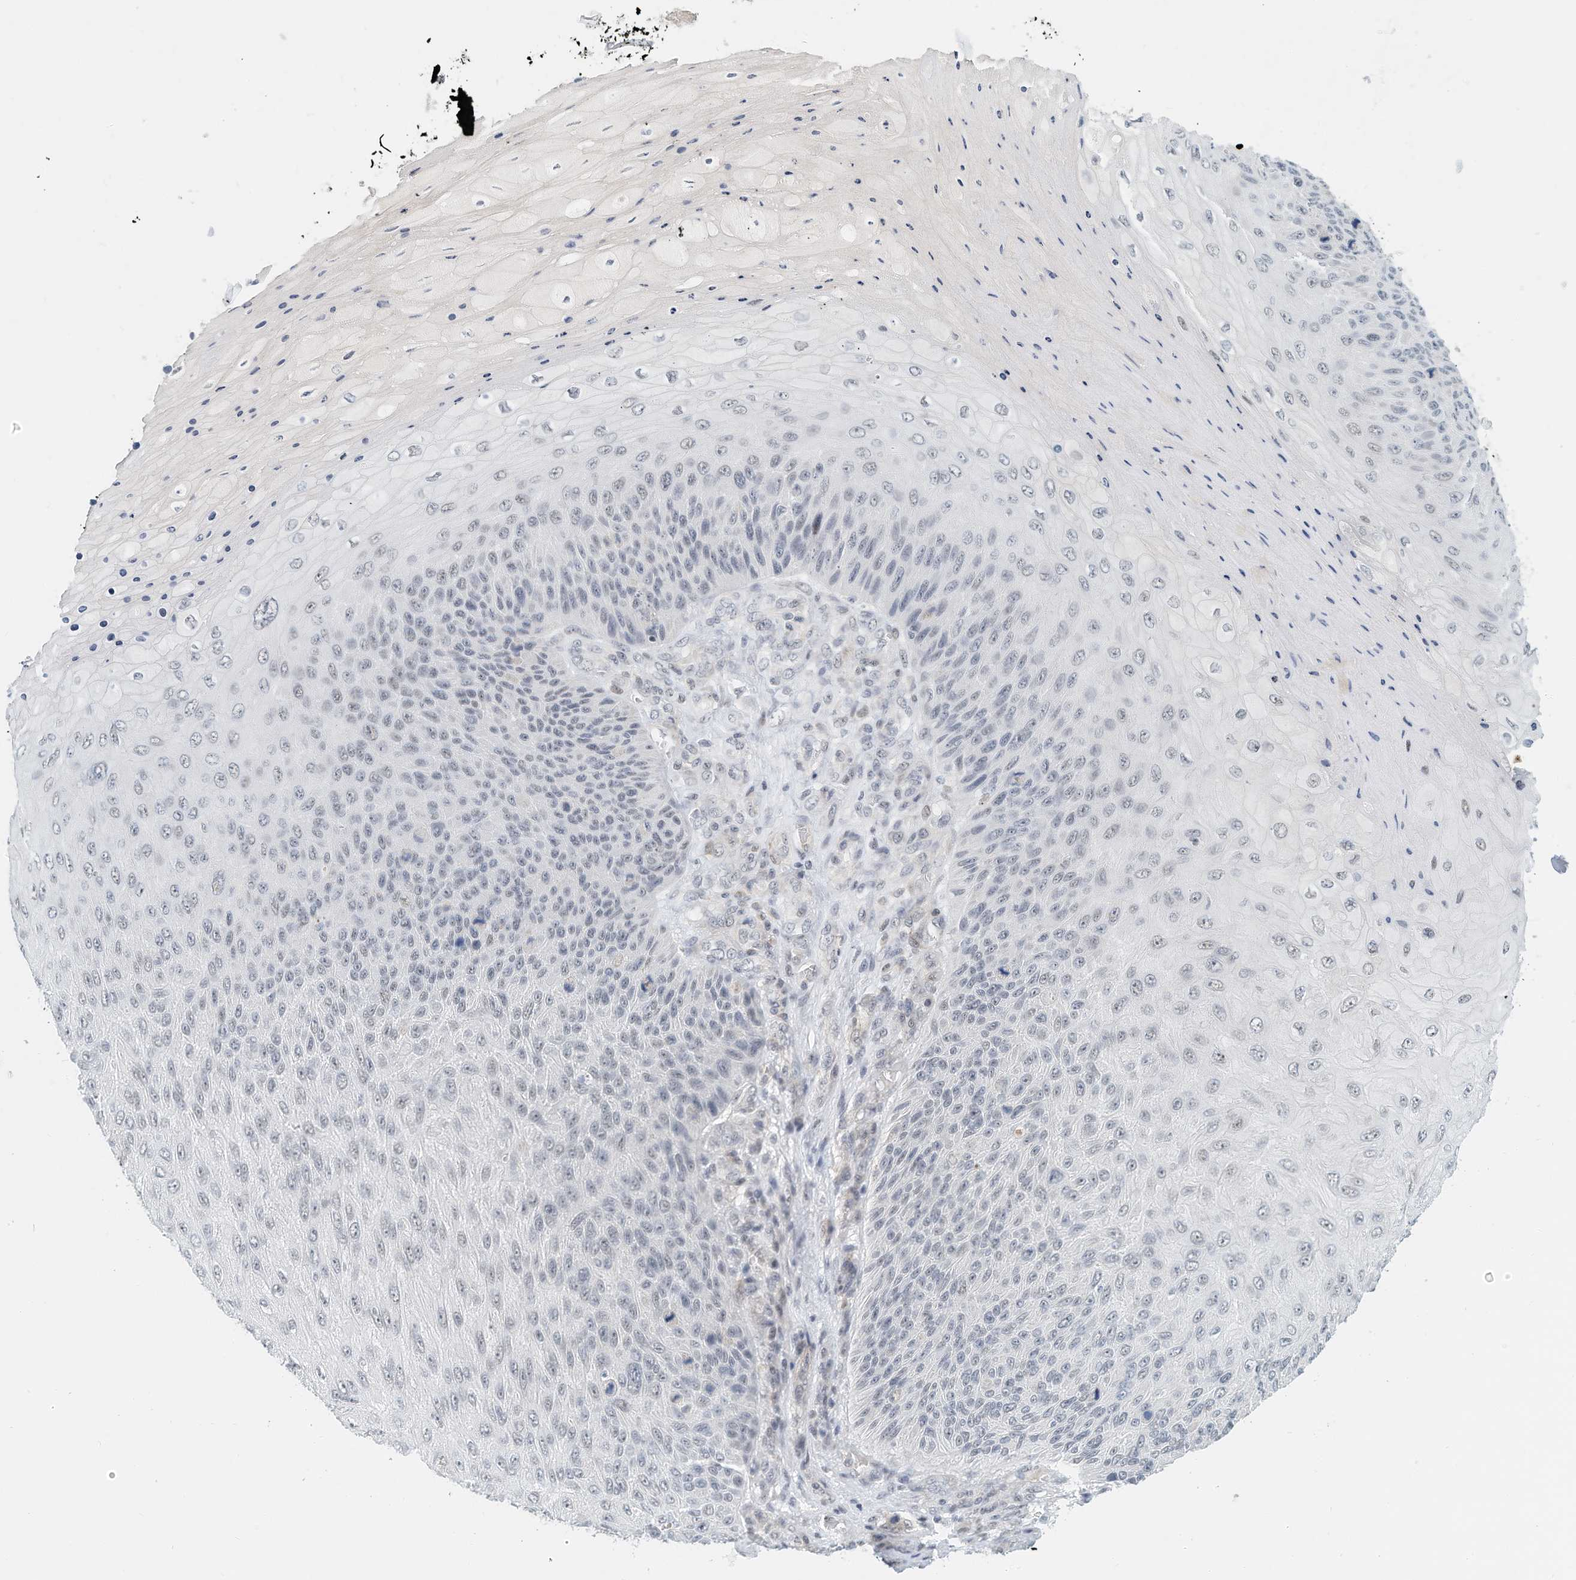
{"staining": {"intensity": "negative", "quantity": "none", "location": "none"}, "tissue": "skin cancer", "cell_type": "Tumor cells", "image_type": "cancer", "snomed": [{"axis": "morphology", "description": "Squamous cell carcinoma, NOS"}, {"axis": "topography", "description": "Skin"}], "caption": "This histopathology image is of skin squamous cell carcinoma stained with immunohistochemistry (IHC) to label a protein in brown with the nuclei are counter-stained blue. There is no expression in tumor cells. (Brightfield microscopy of DAB IHC at high magnification).", "gene": "ARHGAP28", "patient": {"sex": "female", "age": 88}}